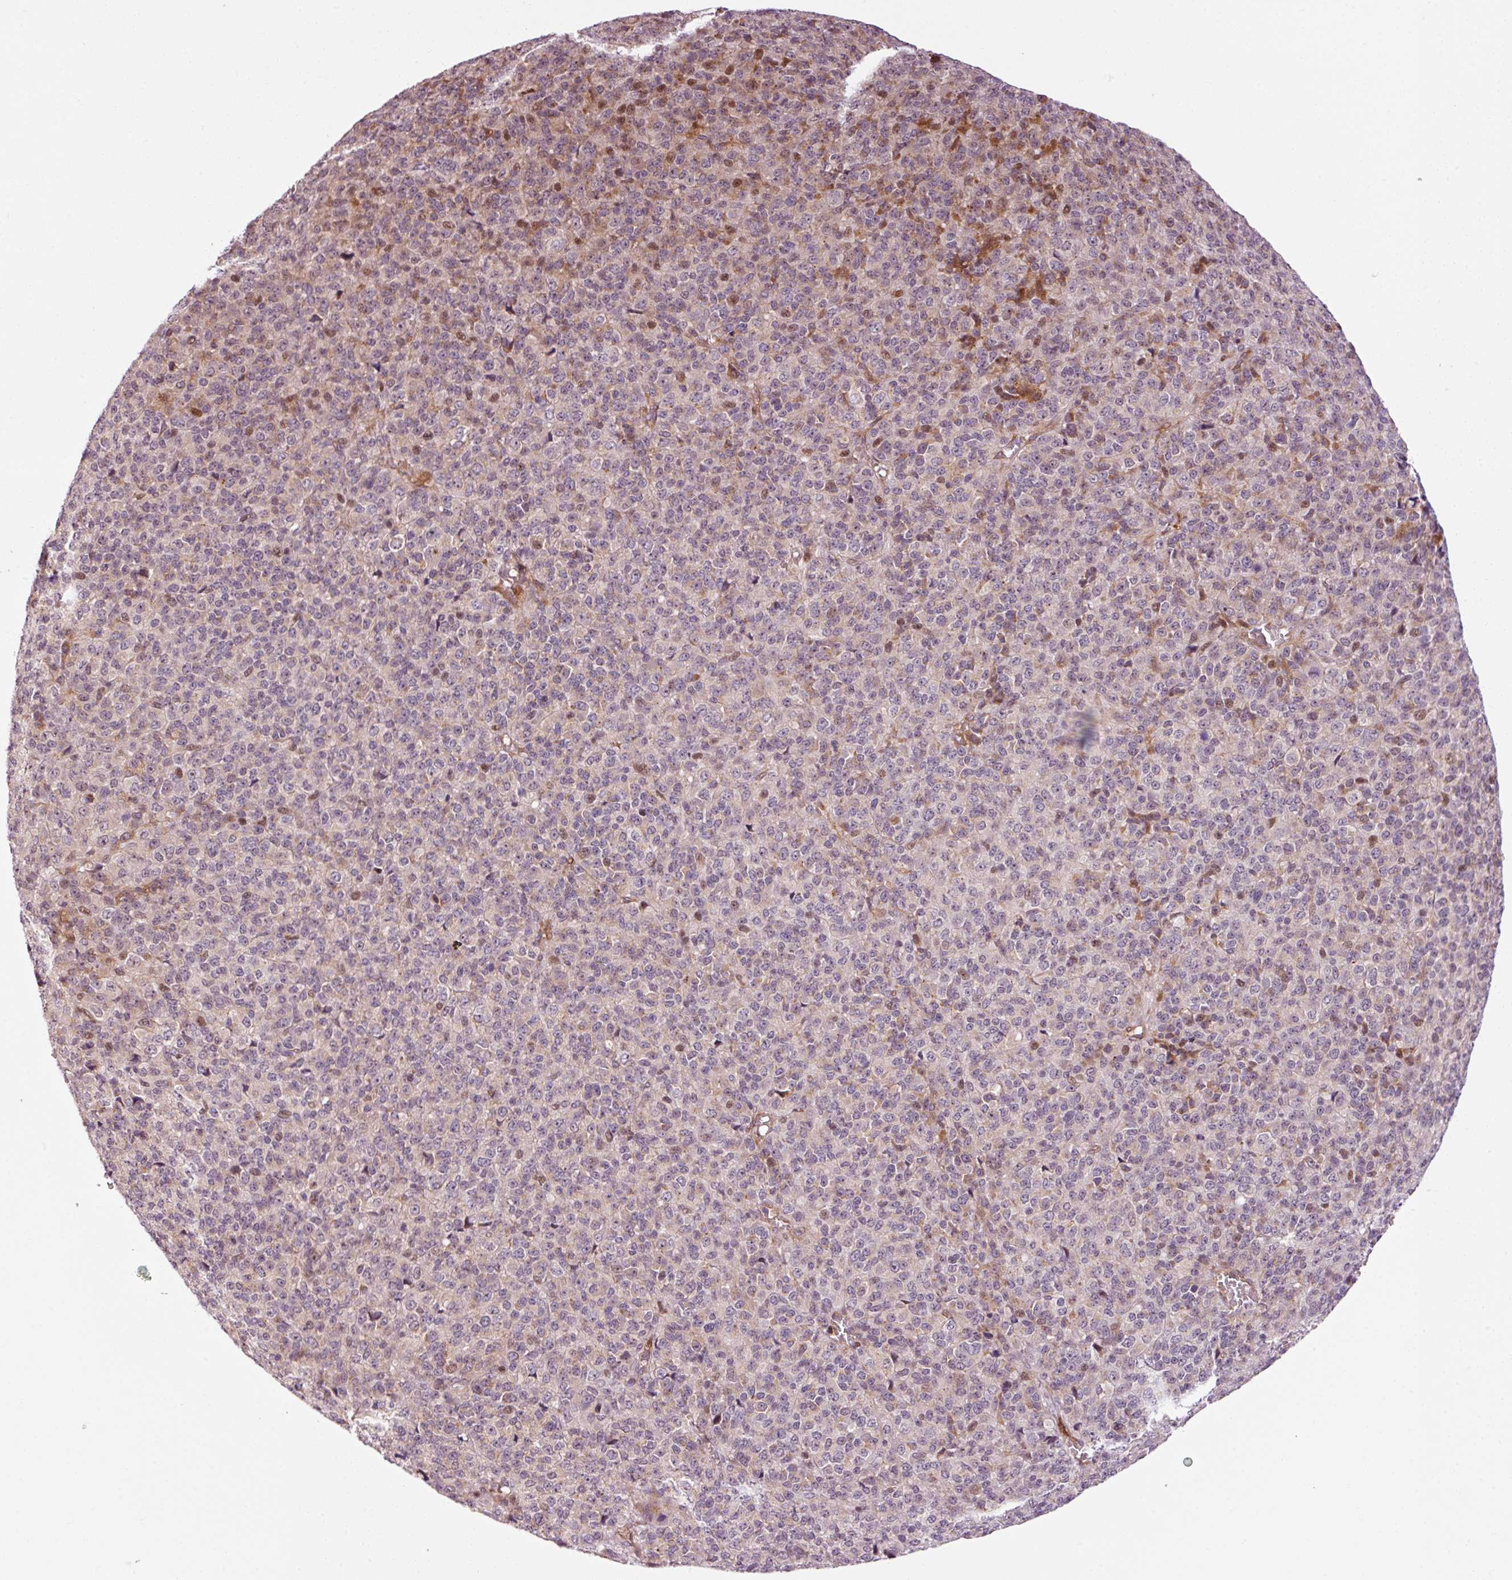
{"staining": {"intensity": "moderate", "quantity": "<25%", "location": "cytoplasmic/membranous,nuclear"}, "tissue": "melanoma", "cell_type": "Tumor cells", "image_type": "cancer", "snomed": [{"axis": "morphology", "description": "Malignant melanoma, Metastatic site"}, {"axis": "topography", "description": "Brain"}], "caption": "Malignant melanoma (metastatic site) stained with a protein marker shows moderate staining in tumor cells.", "gene": "ANKRD20A1", "patient": {"sex": "female", "age": 56}}